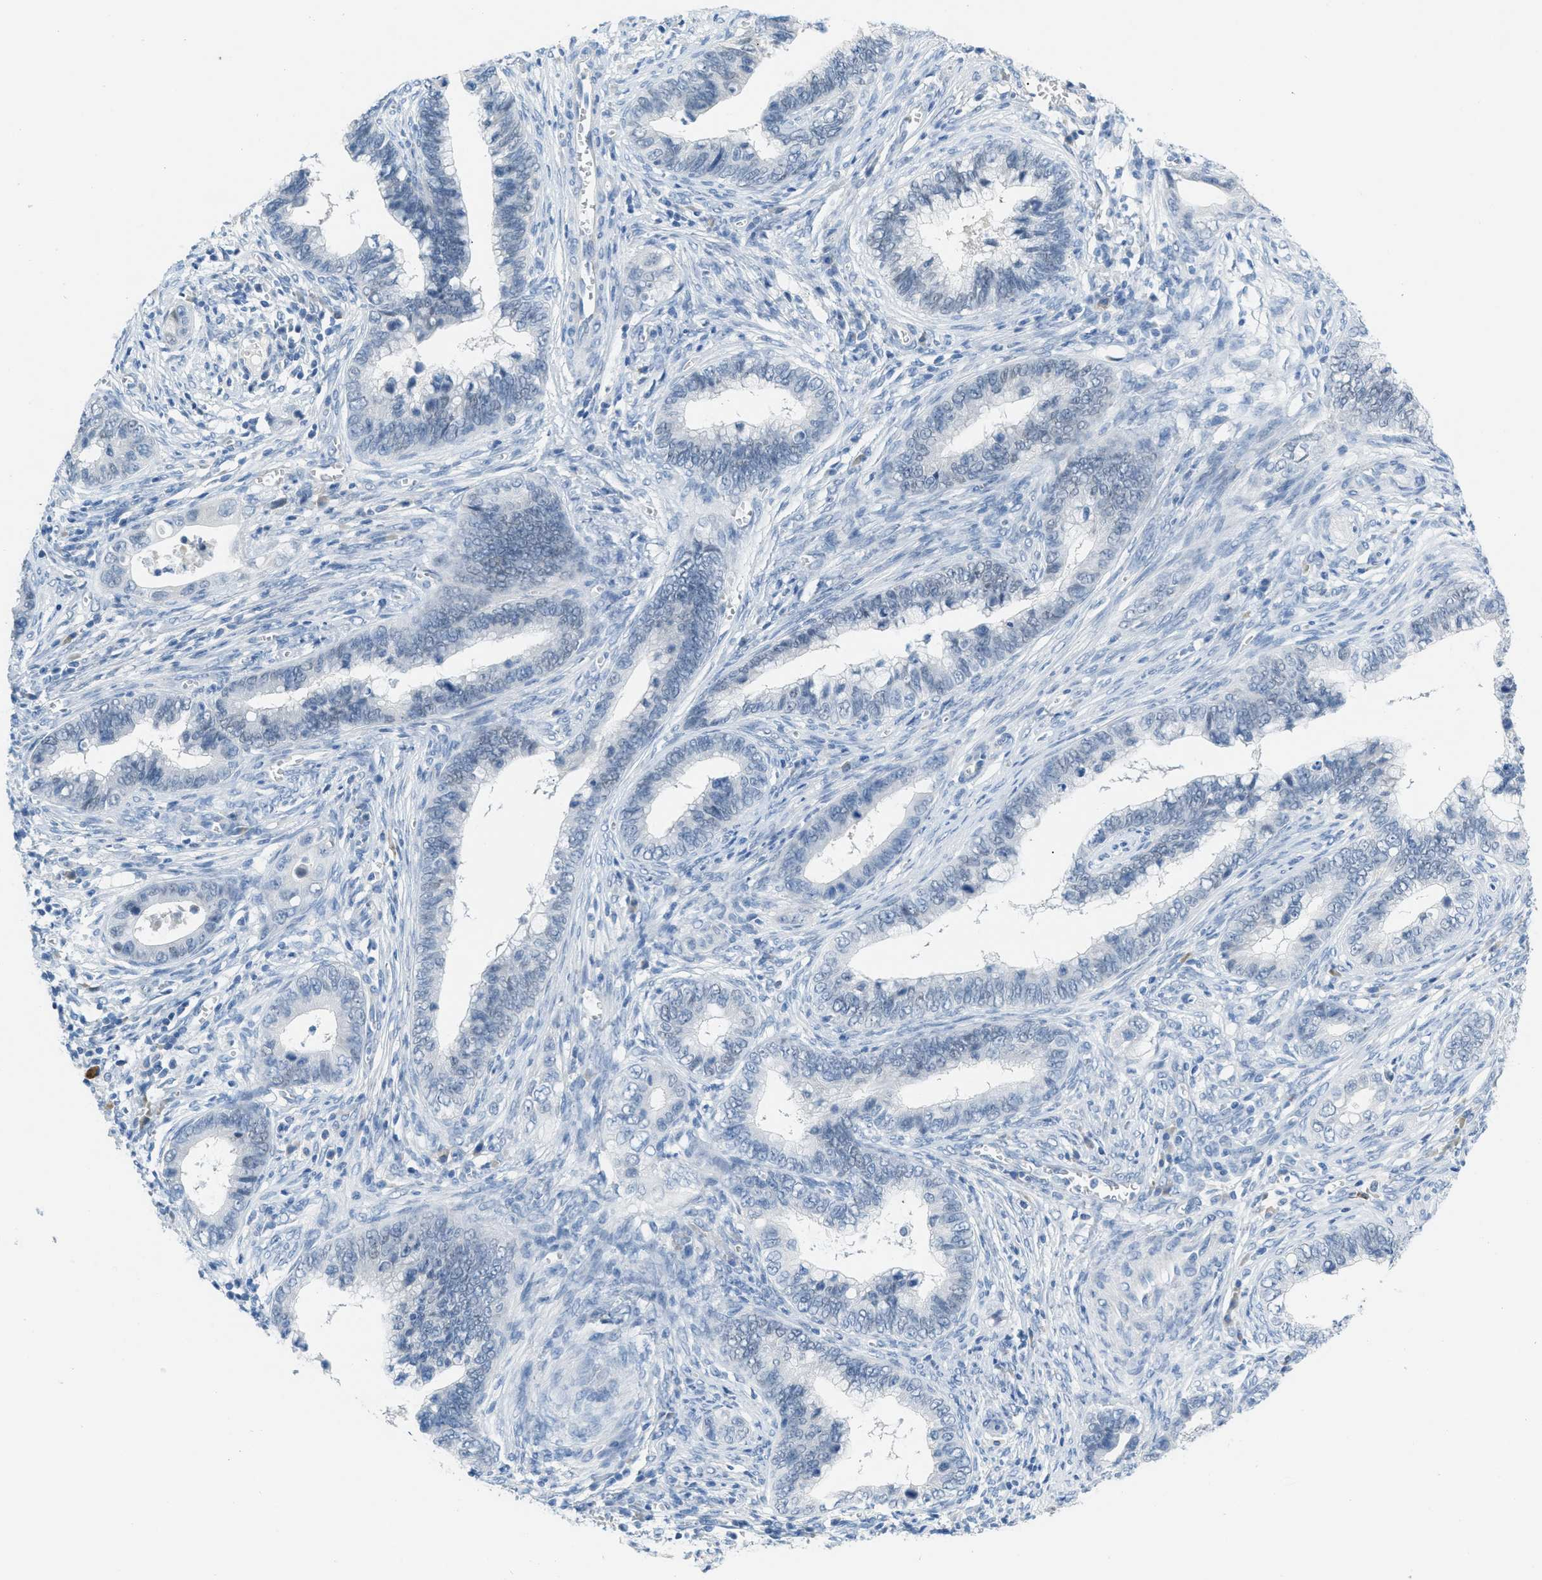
{"staining": {"intensity": "negative", "quantity": "none", "location": "none"}, "tissue": "cervical cancer", "cell_type": "Tumor cells", "image_type": "cancer", "snomed": [{"axis": "morphology", "description": "Adenocarcinoma, NOS"}, {"axis": "topography", "description": "Cervix"}], "caption": "There is no significant staining in tumor cells of adenocarcinoma (cervical). The staining was performed using DAB to visualize the protein expression in brown, while the nuclei were stained in blue with hematoxylin (Magnification: 20x).", "gene": "HSF2", "patient": {"sex": "female", "age": 44}}